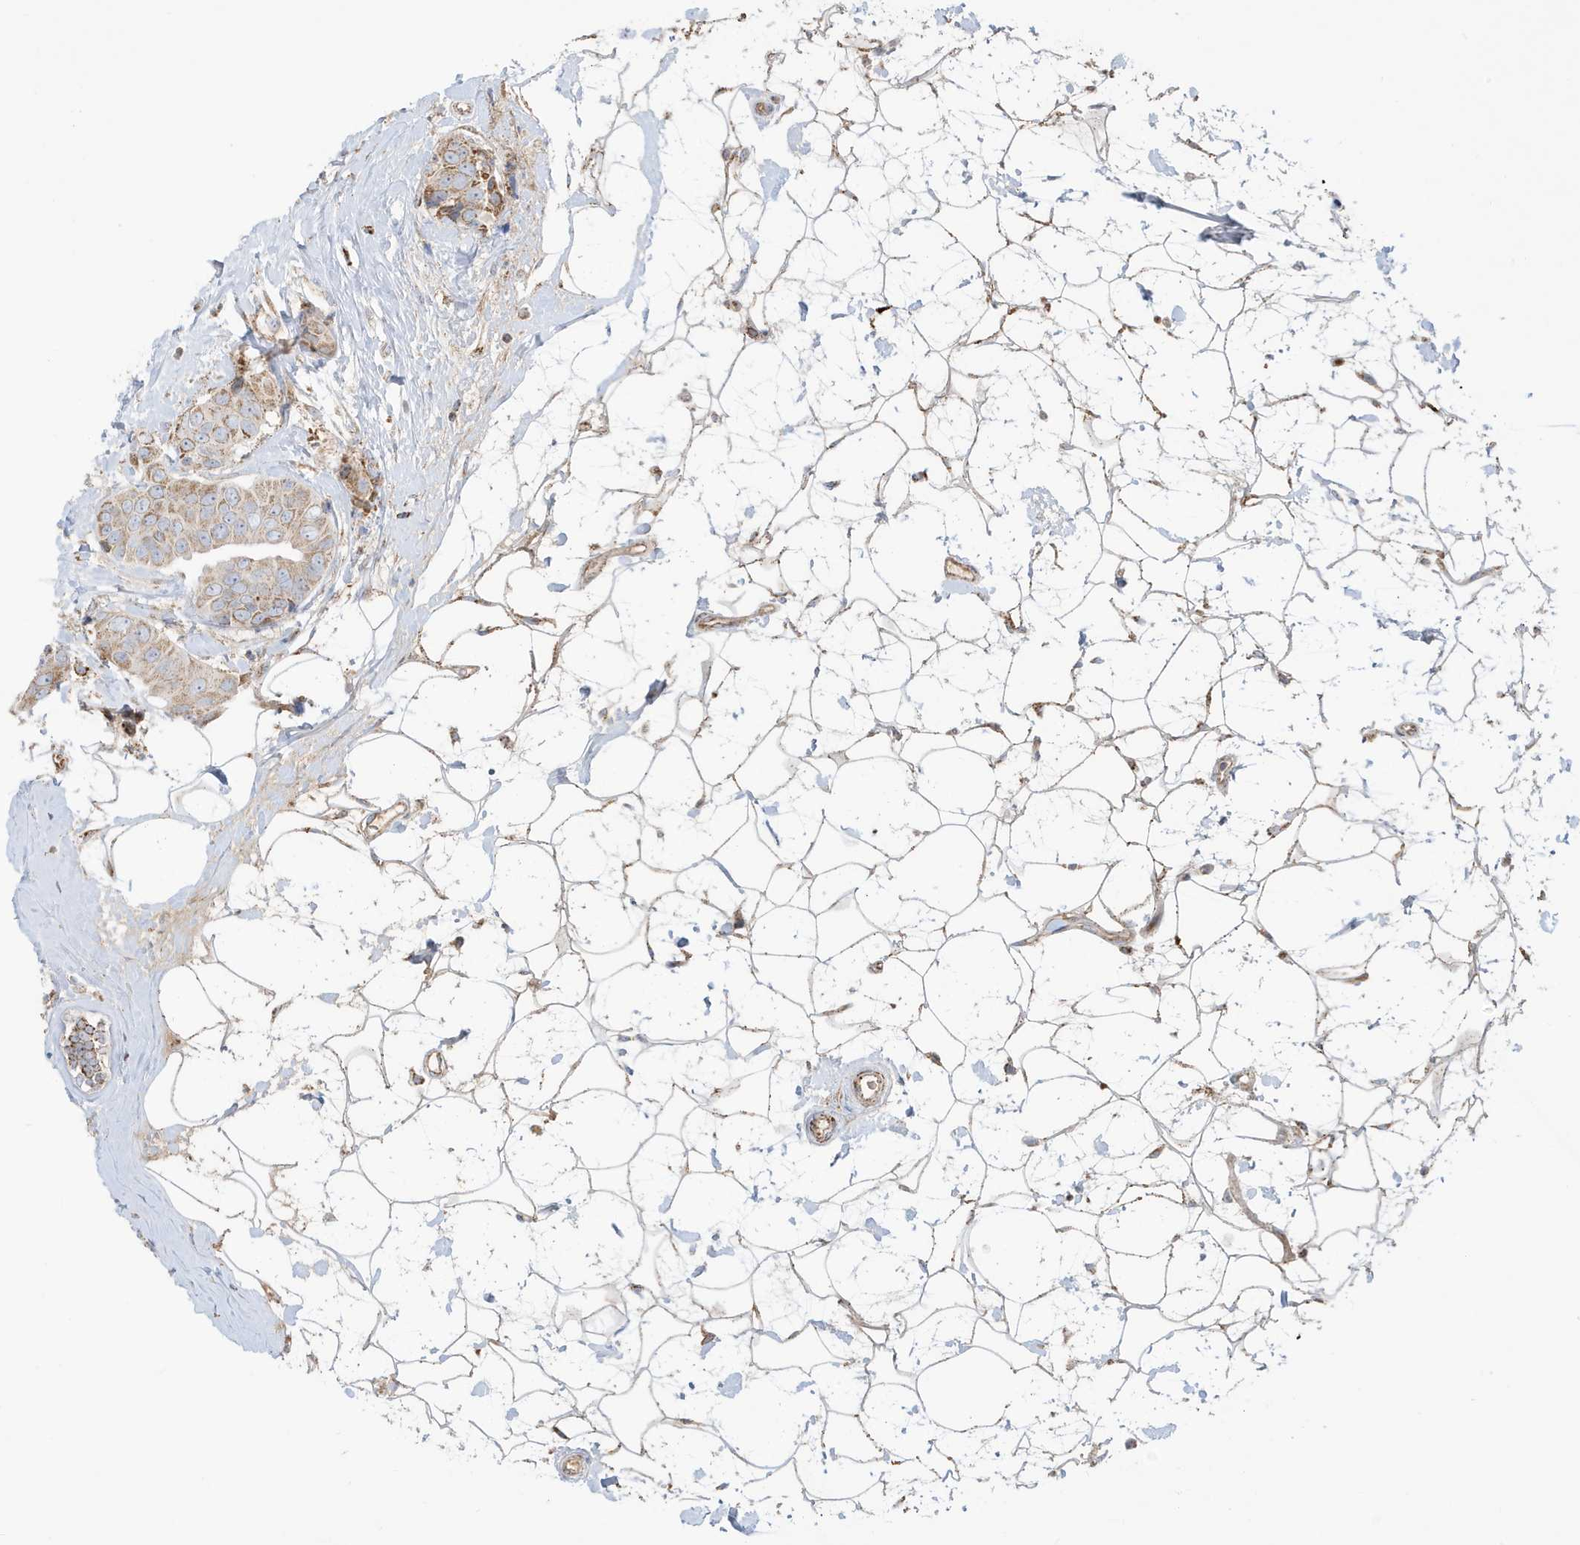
{"staining": {"intensity": "weak", "quantity": ">75%", "location": "cytoplasmic/membranous"}, "tissue": "breast cancer", "cell_type": "Tumor cells", "image_type": "cancer", "snomed": [{"axis": "morphology", "description": "Normal tissue, NOS"}, {"axis": "morphology", "description": "Duct carcinoma"}, {"axis": "topography", "description": "Breast"}], "caption": "Weak cytoplasmic/membranous staining for a protein is present in approximately >75% of tumor cells of breast cancer using immunohistochemistry.", "gene": "IFT57", "patient": {"sex": "female", "age": 39}}